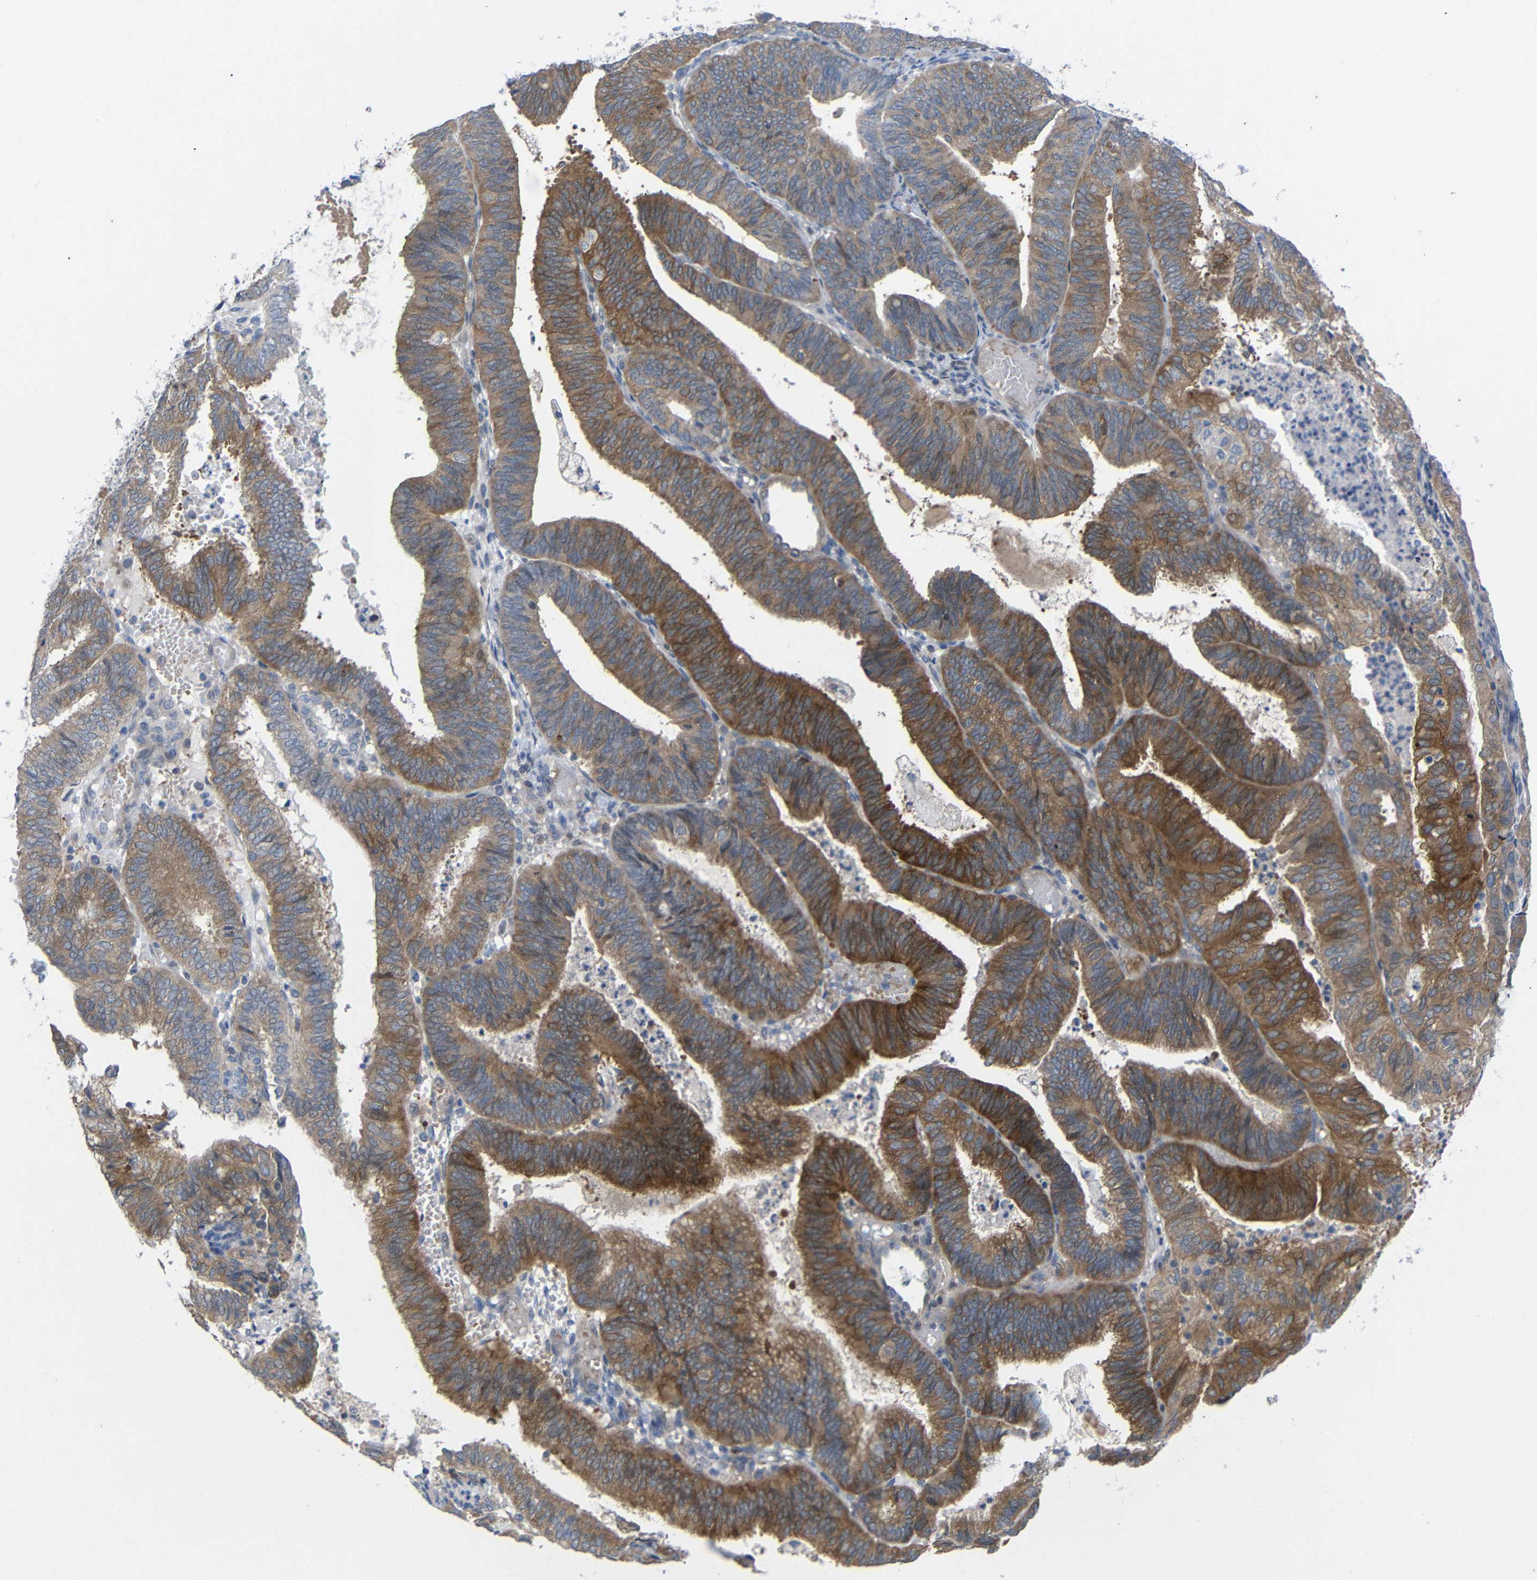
{"staining": {"intensity": "moderate", "quantity": ">75%", "location": "cytoplasmic/membranous"}, "tissue": "endometrial cancer", "cell_type": "Tumor cells", "image_type": "cancer", "snomed": [{"axis": "morphology", "description": "Adenocarcinoma, NOS"}, {"axis": "topography", "description": "Uterus"}], "caption": "Endometrial adenocarcinoma stained for a protein (brown) demonstrates moderate cytoplasmic/membranous positive staining in about >75% of tumor cells.", "gene": "CMTM1", "patient": {"sex": "female", "age": 60}}